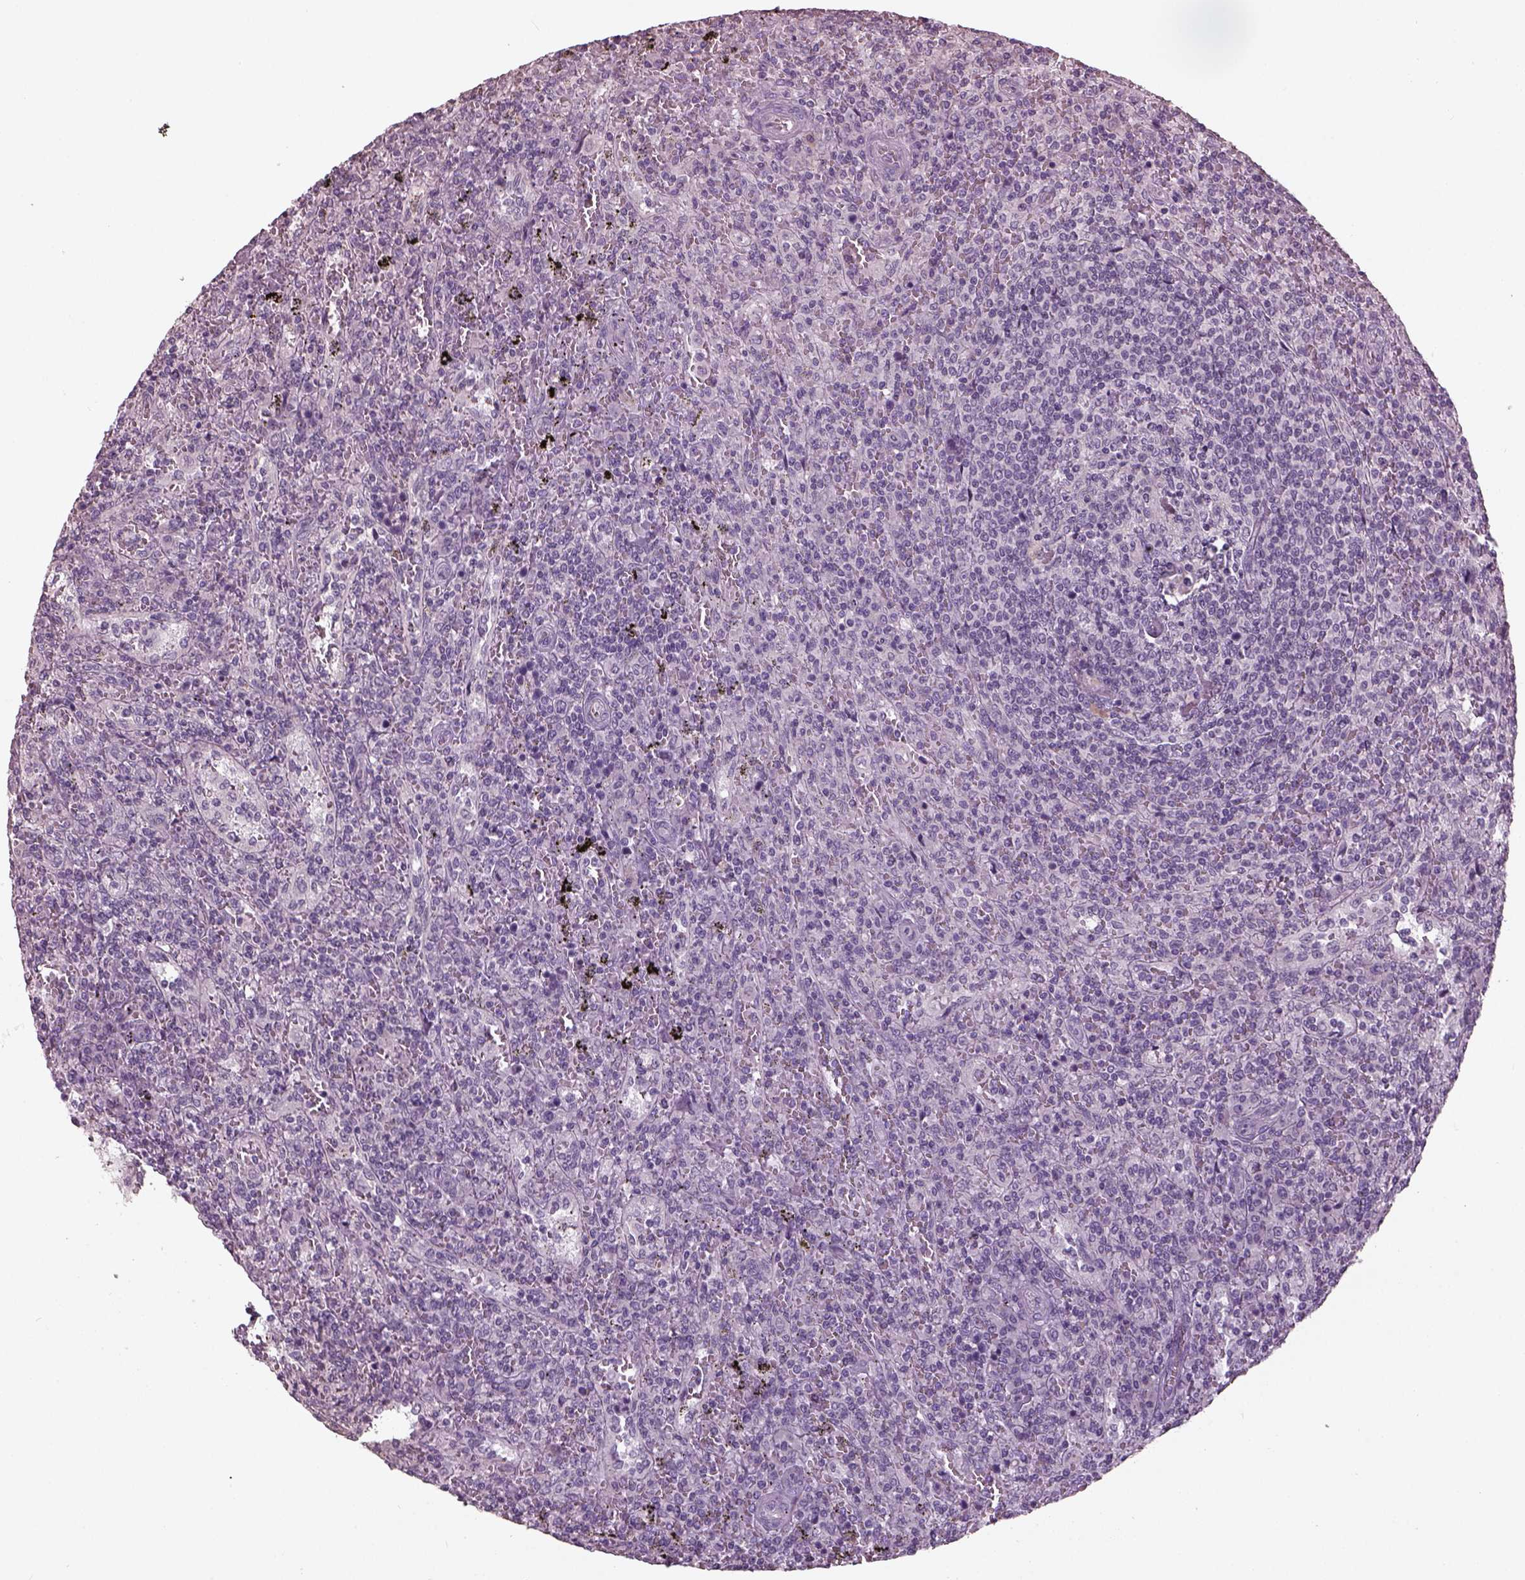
{"staining": {"intensity": "negative", "quantity": "none", "location": "none"}, "tissue": "lymphoma", "cell_type": "Tumor cells", "image_type": "cancer", "snomed": [{"axis": "morphology", "description": "Malignant lymphoma, non-Hodgkin's type, Low grade"}, {"axis": "topography", "description": "Spleen"}], "caption": "The image exhibits no significant positivity in tumor cells of lymphoma. (DAB immunohistochemistry with hematoxylin counter stain).", "gene": "OPTC", "patient": {"sex": "male", "age": 62}}